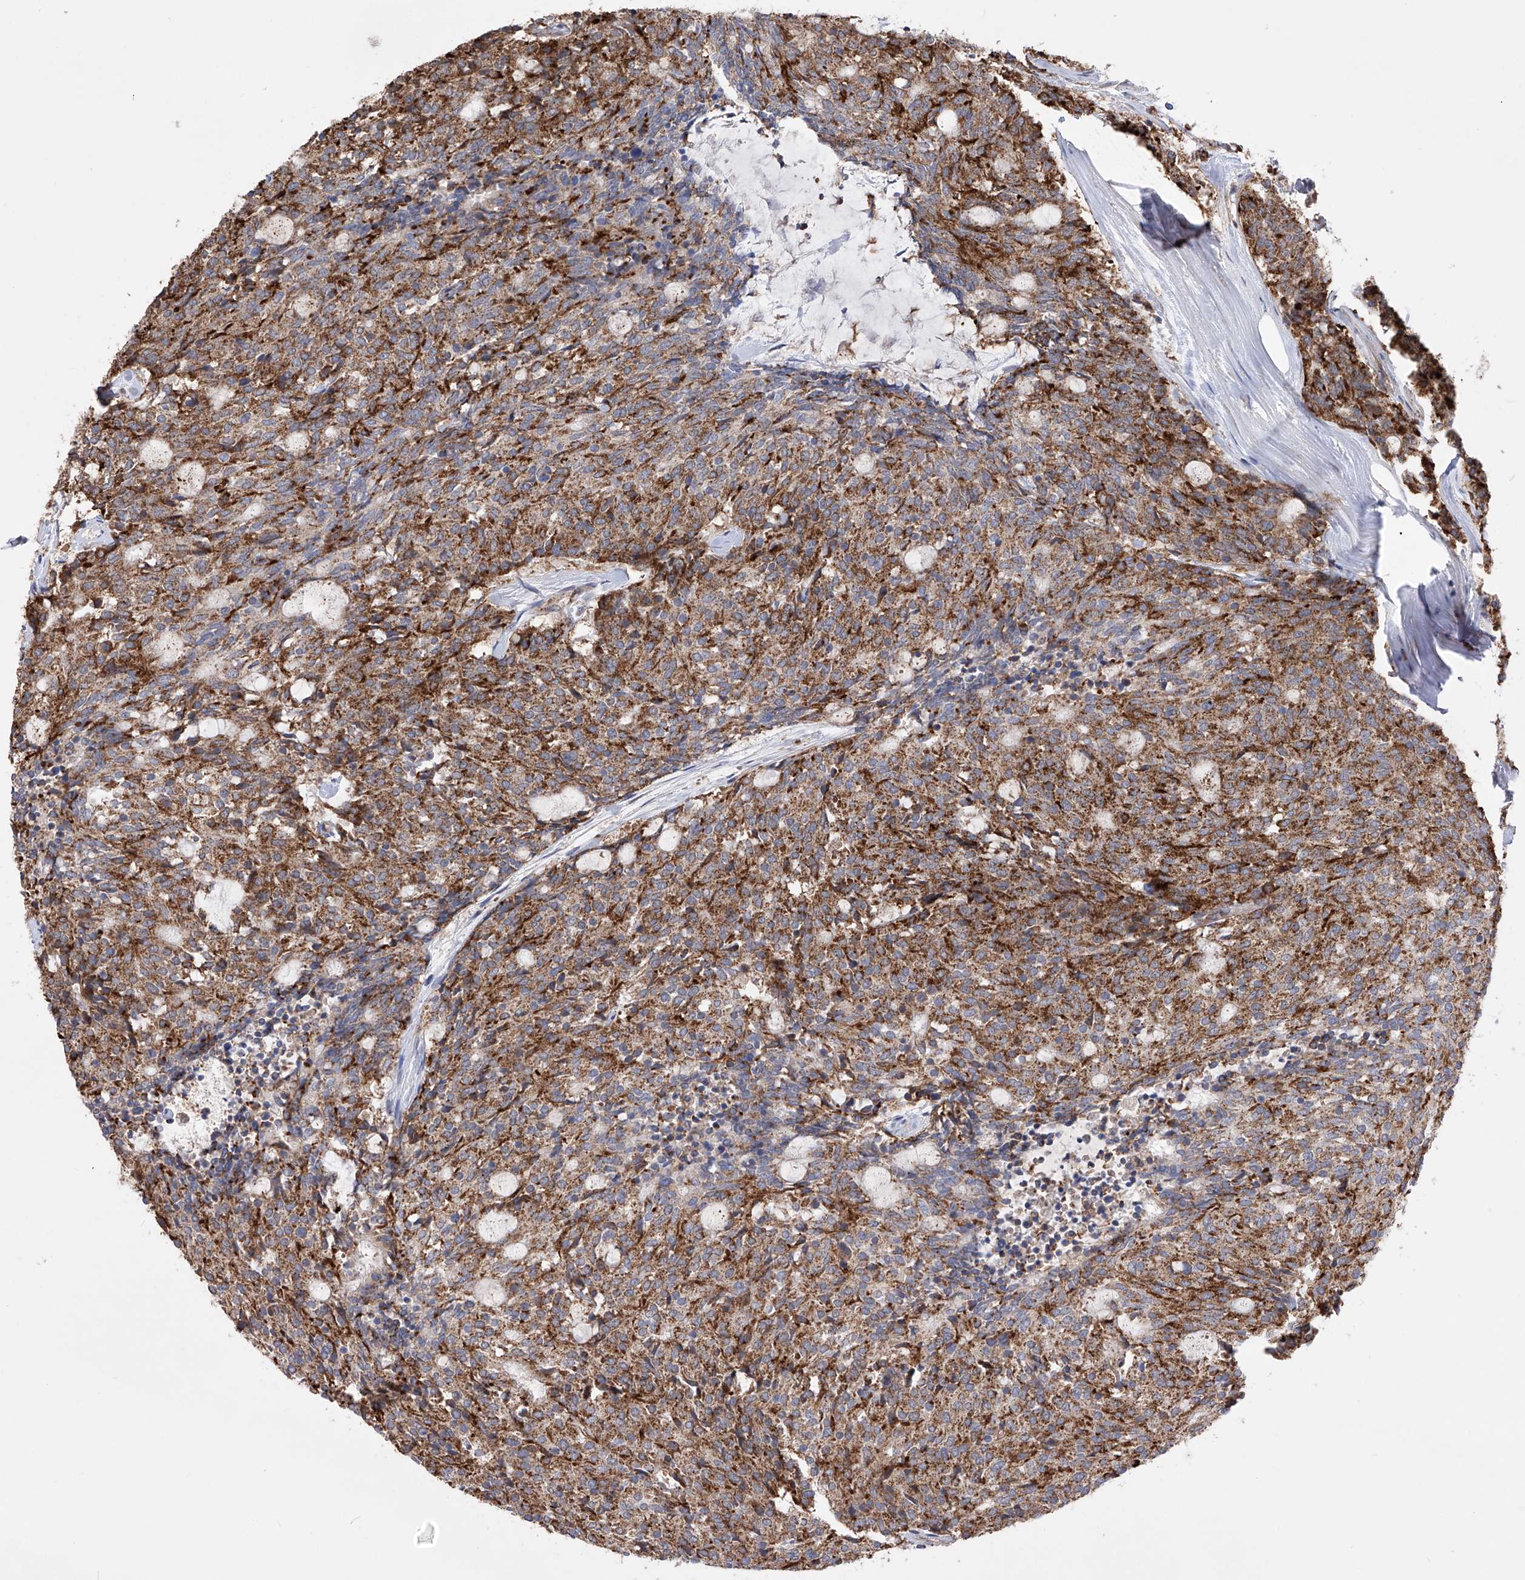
{"staining": {"intensity": "moderate", "quantity": ">75%", "location": "cytoplasmic/membranous"}, "tissue": "carcinoid", "cell_type": "Tumor cells", "image_type": "cancer", "snomed": [{"axis": "morphology", "description": "Carcinoid, malignant, NOS"}, {"axis": "topography", "description": "Pancreas"}], "caption": "This image reveals malignant carcinoid stained with immunohistochemistry (IHC) to label a protein in brown. The cytoplasmic/membranous of tumor cells show moderate positivity for the protein. Nuclei are counter-stained blue.", "gene": "SDHAF4", "patient": {"sex": "female", "age": 54}}